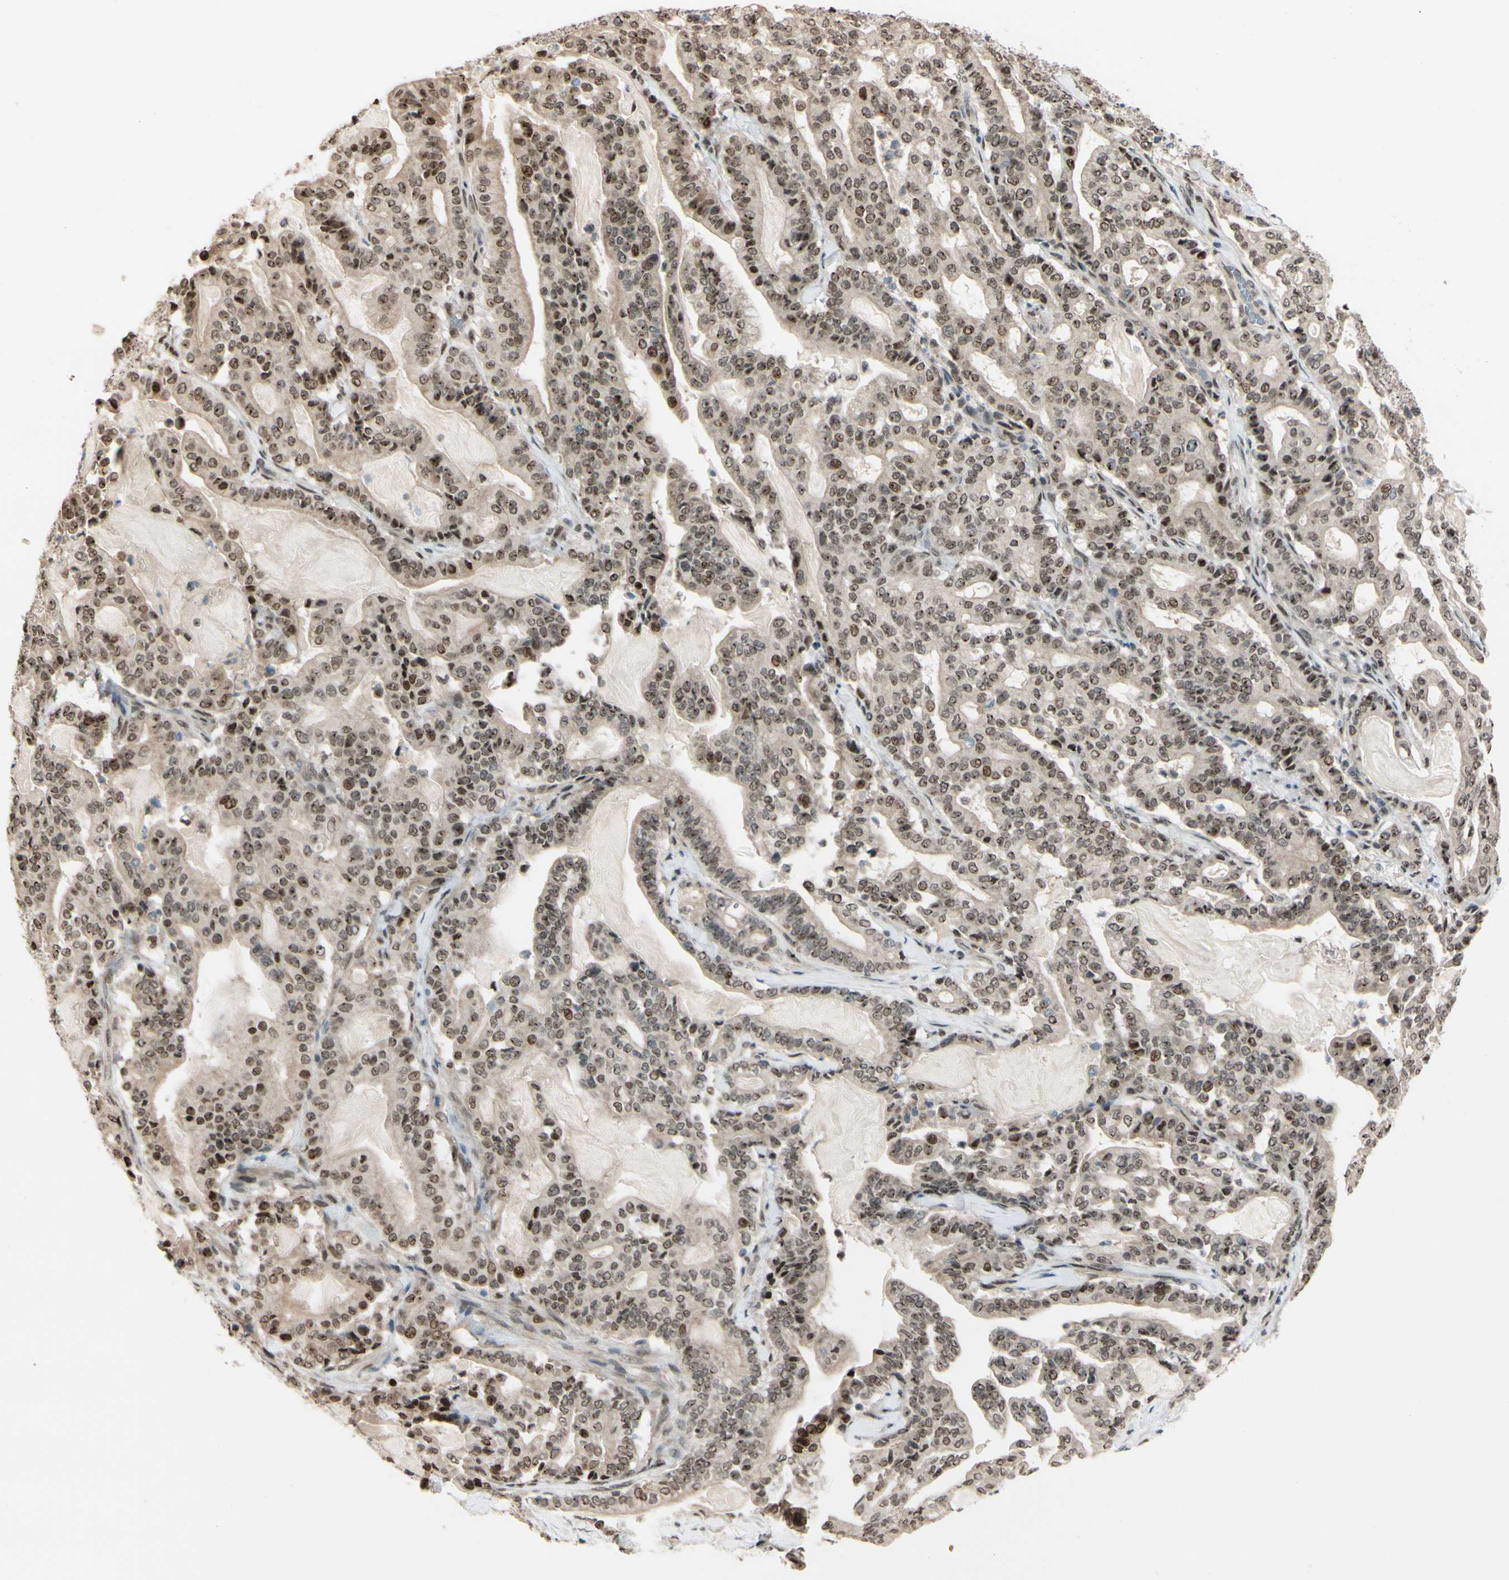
{"staining": {"intensity": "moderate", "quantity": ">75%", "location": "nuclear"}, "tissue": "pancreatic cancer", "cell_type": "Tumor cells", "image_type": "cancer", "snomed": [{"axis": "morphology", "description": "Adenocarcinoma, NOS"}, {"axis": "topography", "description": "Pancreas"}], "caption": "The image shows a brown stain indicating the presence of a protein in the nuclear of tumor cells in pancreatic cancer (adenocarcinoma). (brown staining indicates protein expression, while blue staining denotes nuclei).", "gene": "SUFU", "patient": {"sex": "male", "age": 63}}